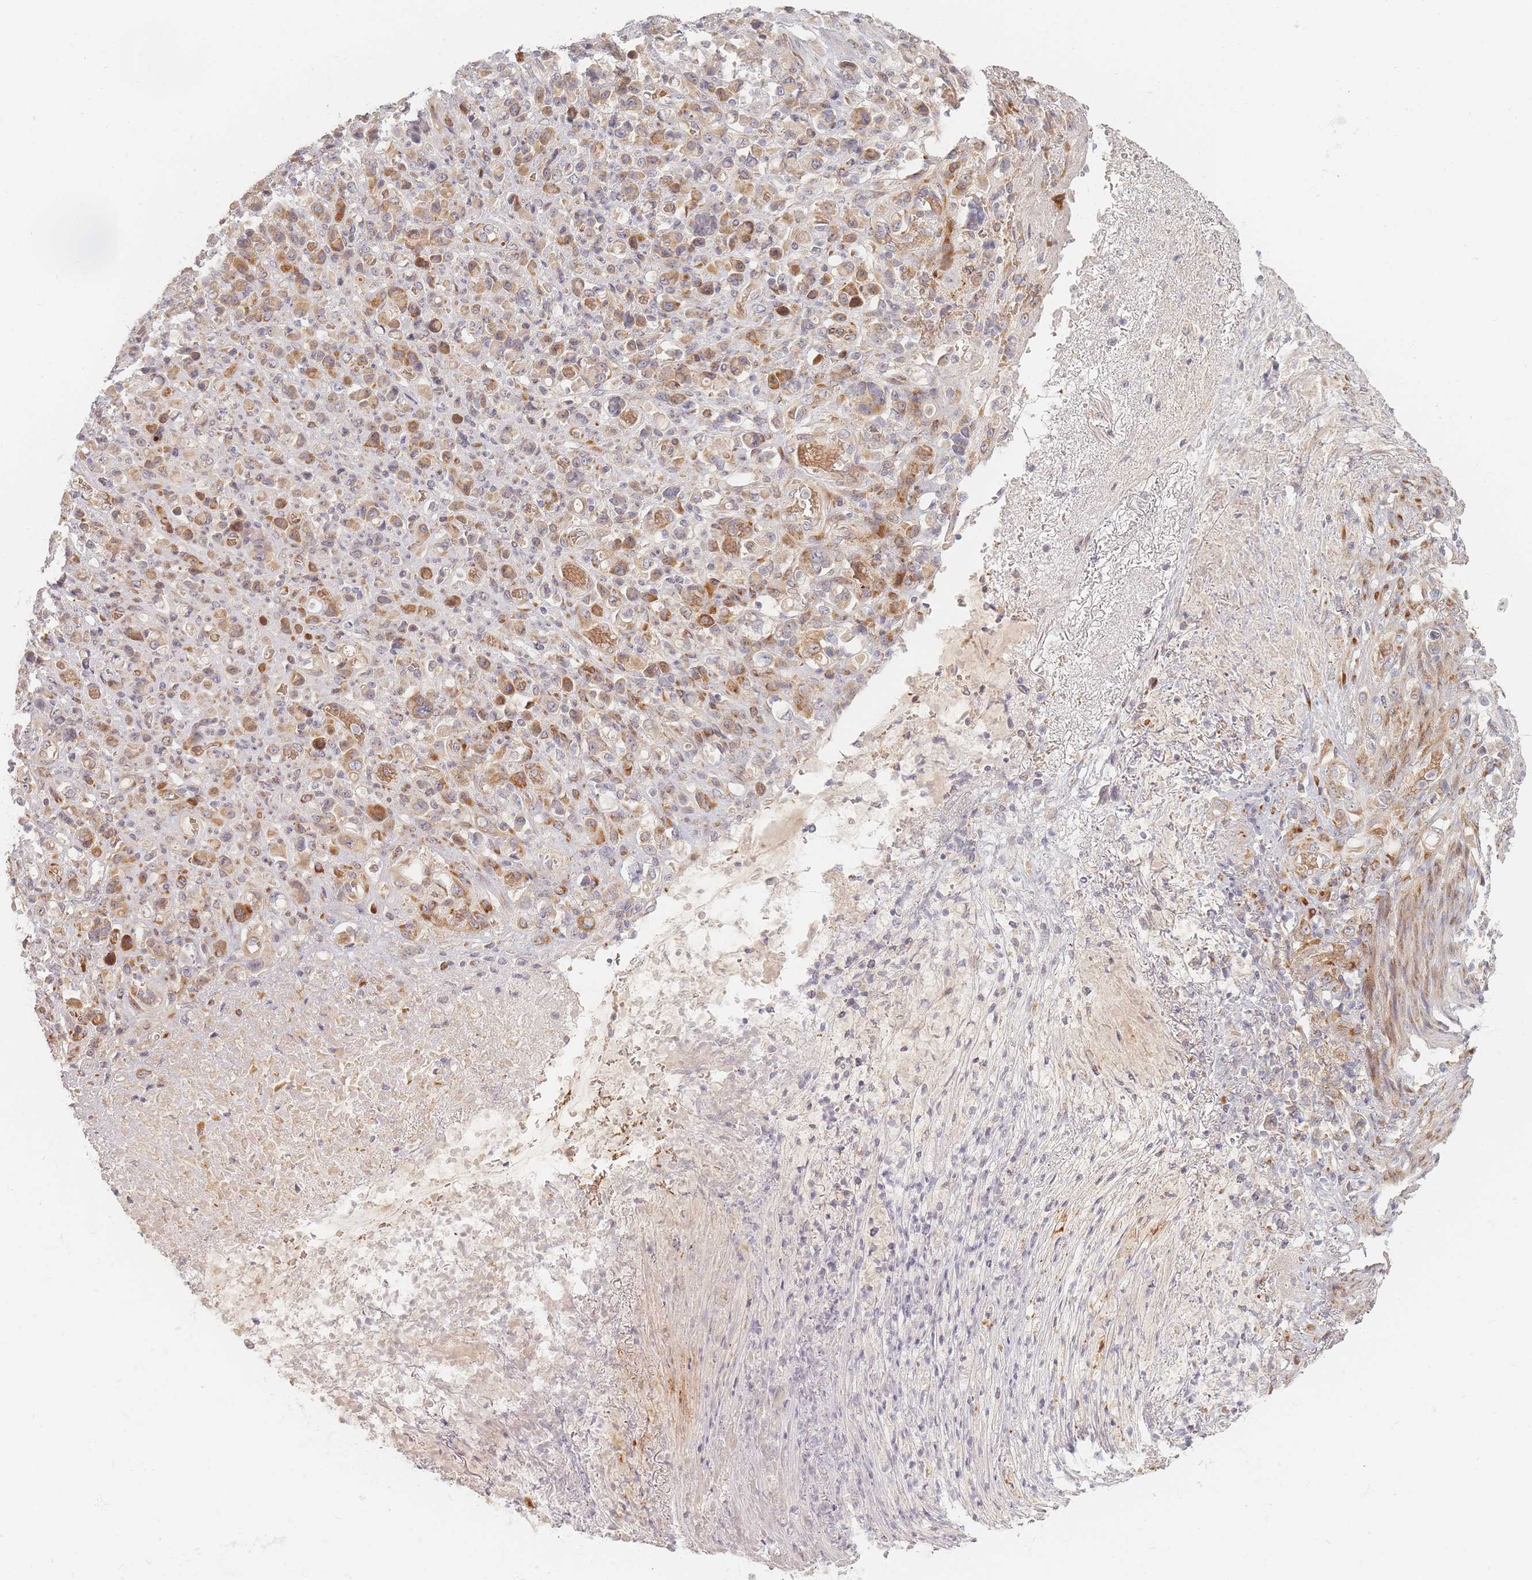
{"staining": {"intensity": "moderate", "quantity": ">75%", "location": "cytoplasmic/membranous"}, "tissue": "stomach cancer", "cell_type": "Tumor cells", "image_type": "cancer", "snomed": [{"axis": "morphology", "description": "Normal tissue, NOS"}, {"axis": "morphology", "description": "Adenocarcinoma, NOS"}, {"axis": "topography", "description": "Stomach"}], "caption": "A photomicrograph of human adenocarcinoma (stomach) stained for a protein reveals moderate cytoplasmic/membranous brown staining in tumor cells.", "gene": "ZKSCAN7", "patient": {"sex": "female", "age": 79}}